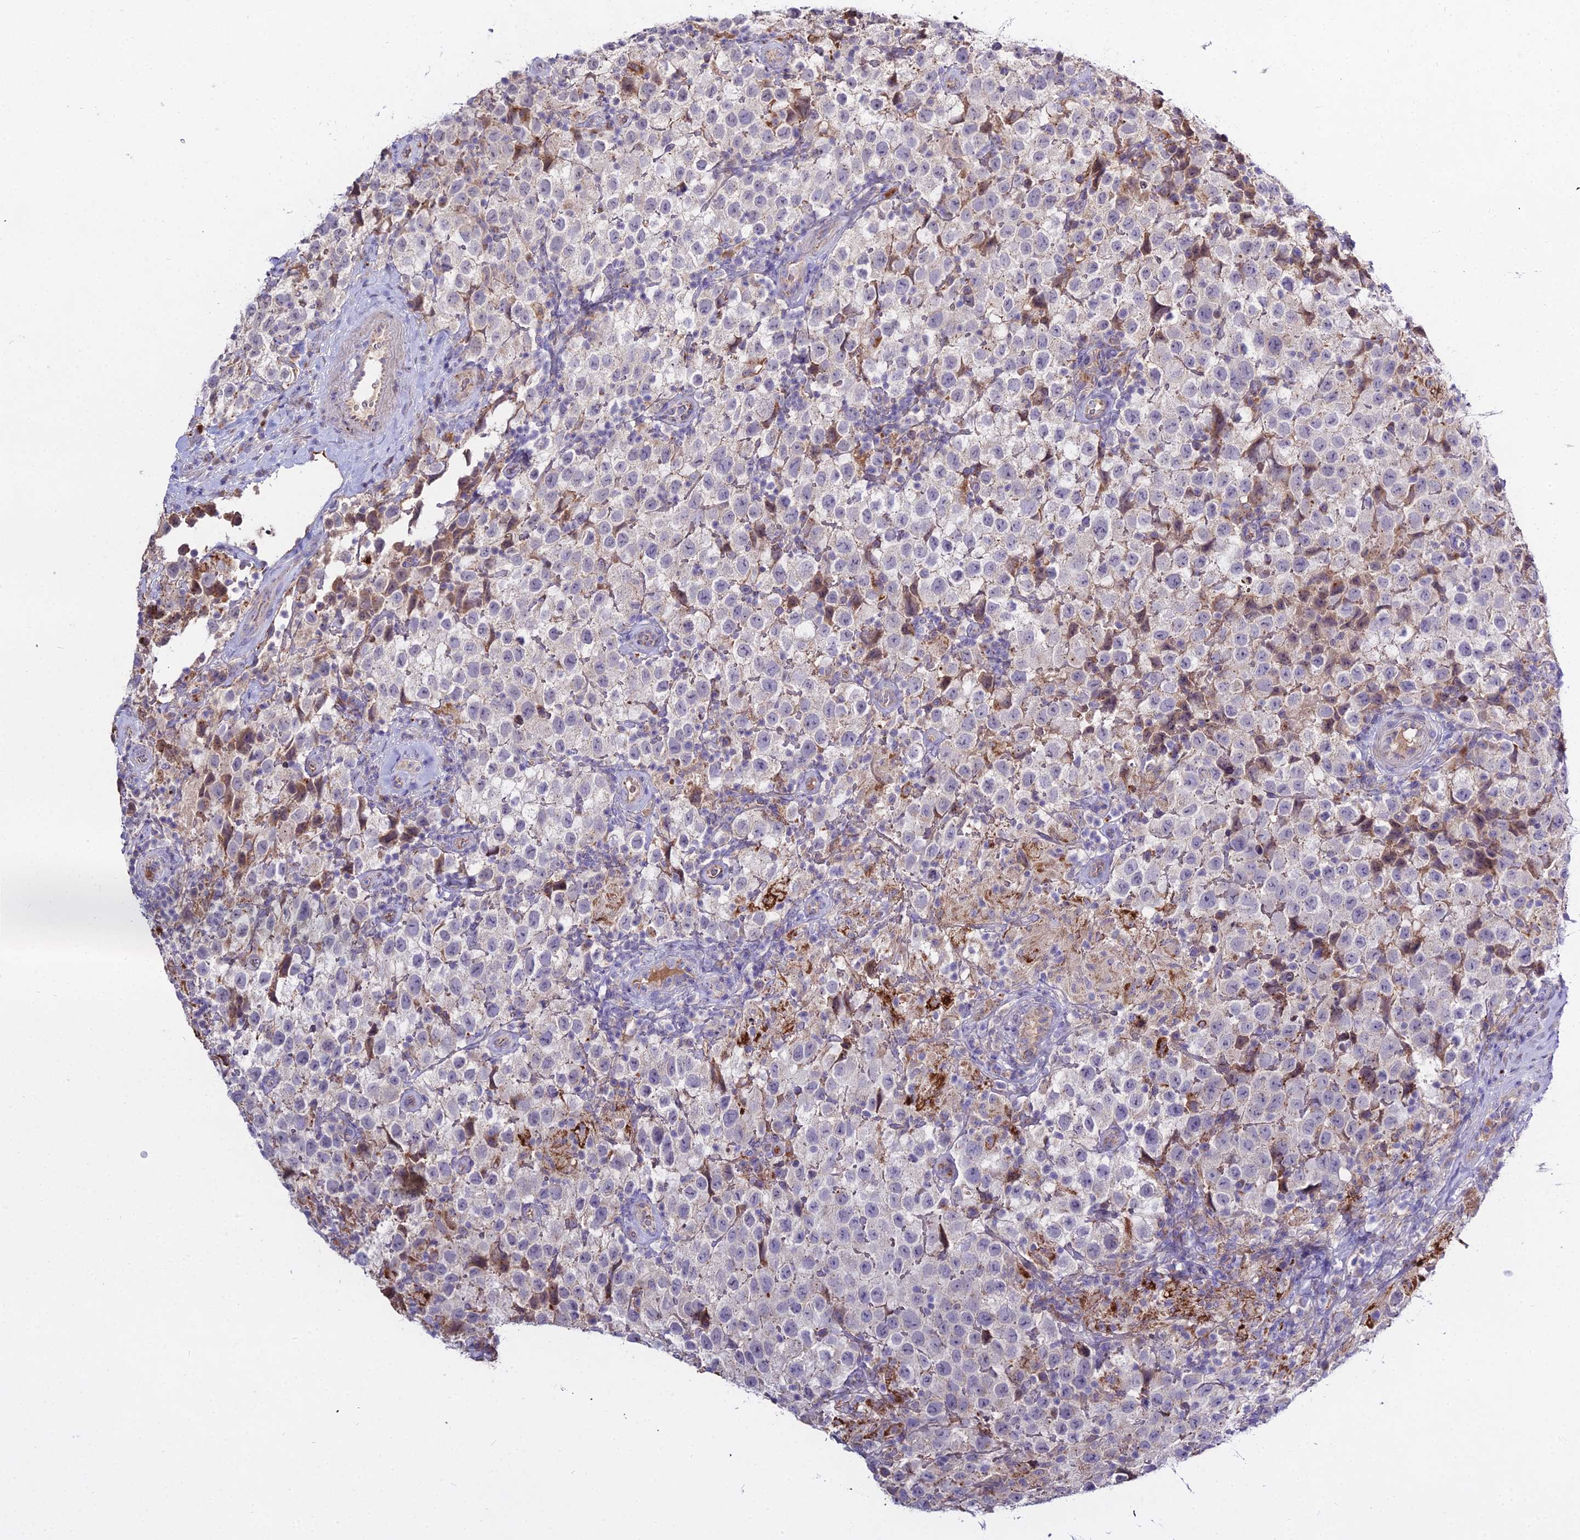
{"staining": {"intensity": "negative", "quantity": "none", "location": "none"}, "tissue": "testis cancer", "cell_type": "Tumor cells", "image_type": "cancer", "snomed": [{"axis": "morphology", "description": "Seminoma, NOS"}, {"axis": "morphology", "description": "Carcinoma, Embryonal, NOS"}, {"axis": "topography", "description": "Testis"}], "caption": "This is an immunohistochemistry image of testis cancer. There is no positivity in tumor cells.", "gene": "EID2", "patient": {"sex": "male", "age": 41}}